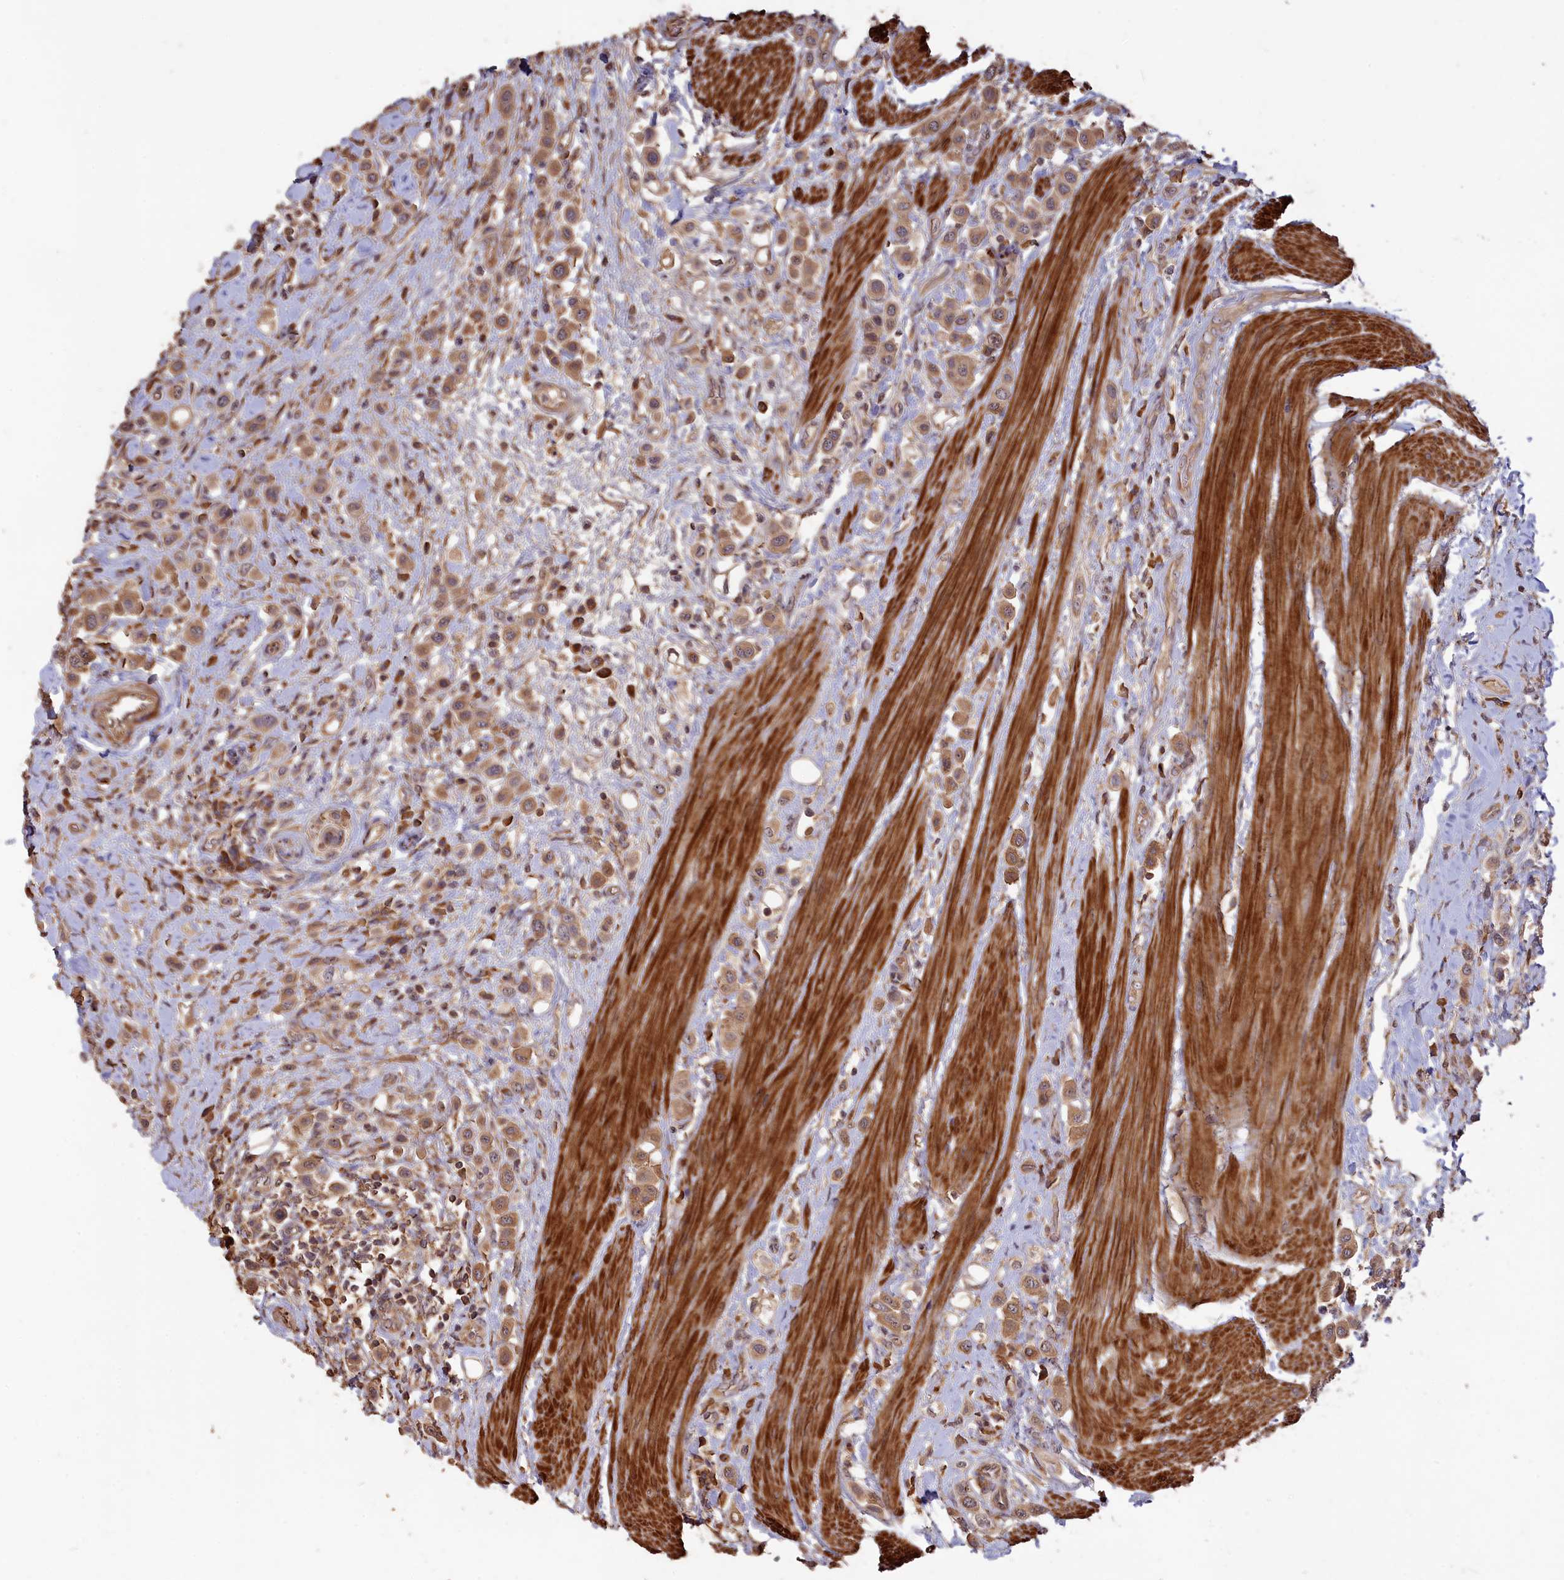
{"staining": {"intensity": "moderate", "quantity": ">75%", "location": "cytoplasmic/membranous"}, "tissue": "urothelial cancer", "cell_type": "Tumor cells", "image_type": "cancer", "snomed": [{"axis": "morphology", "description": "Urothelial carcinoma, High grade"}, {"axis": "topography", "description": "Urinary bladder"}], "caption": "The immunohistochemical stain shows moderate cytoplasmic/membranous staining in tumor cells of urothelial cancer tissue. The protein is shown in brown color, while the nuclei are stained blue.", "gene": "LAYN", "patient": {"sex": "male", "age": 50}}